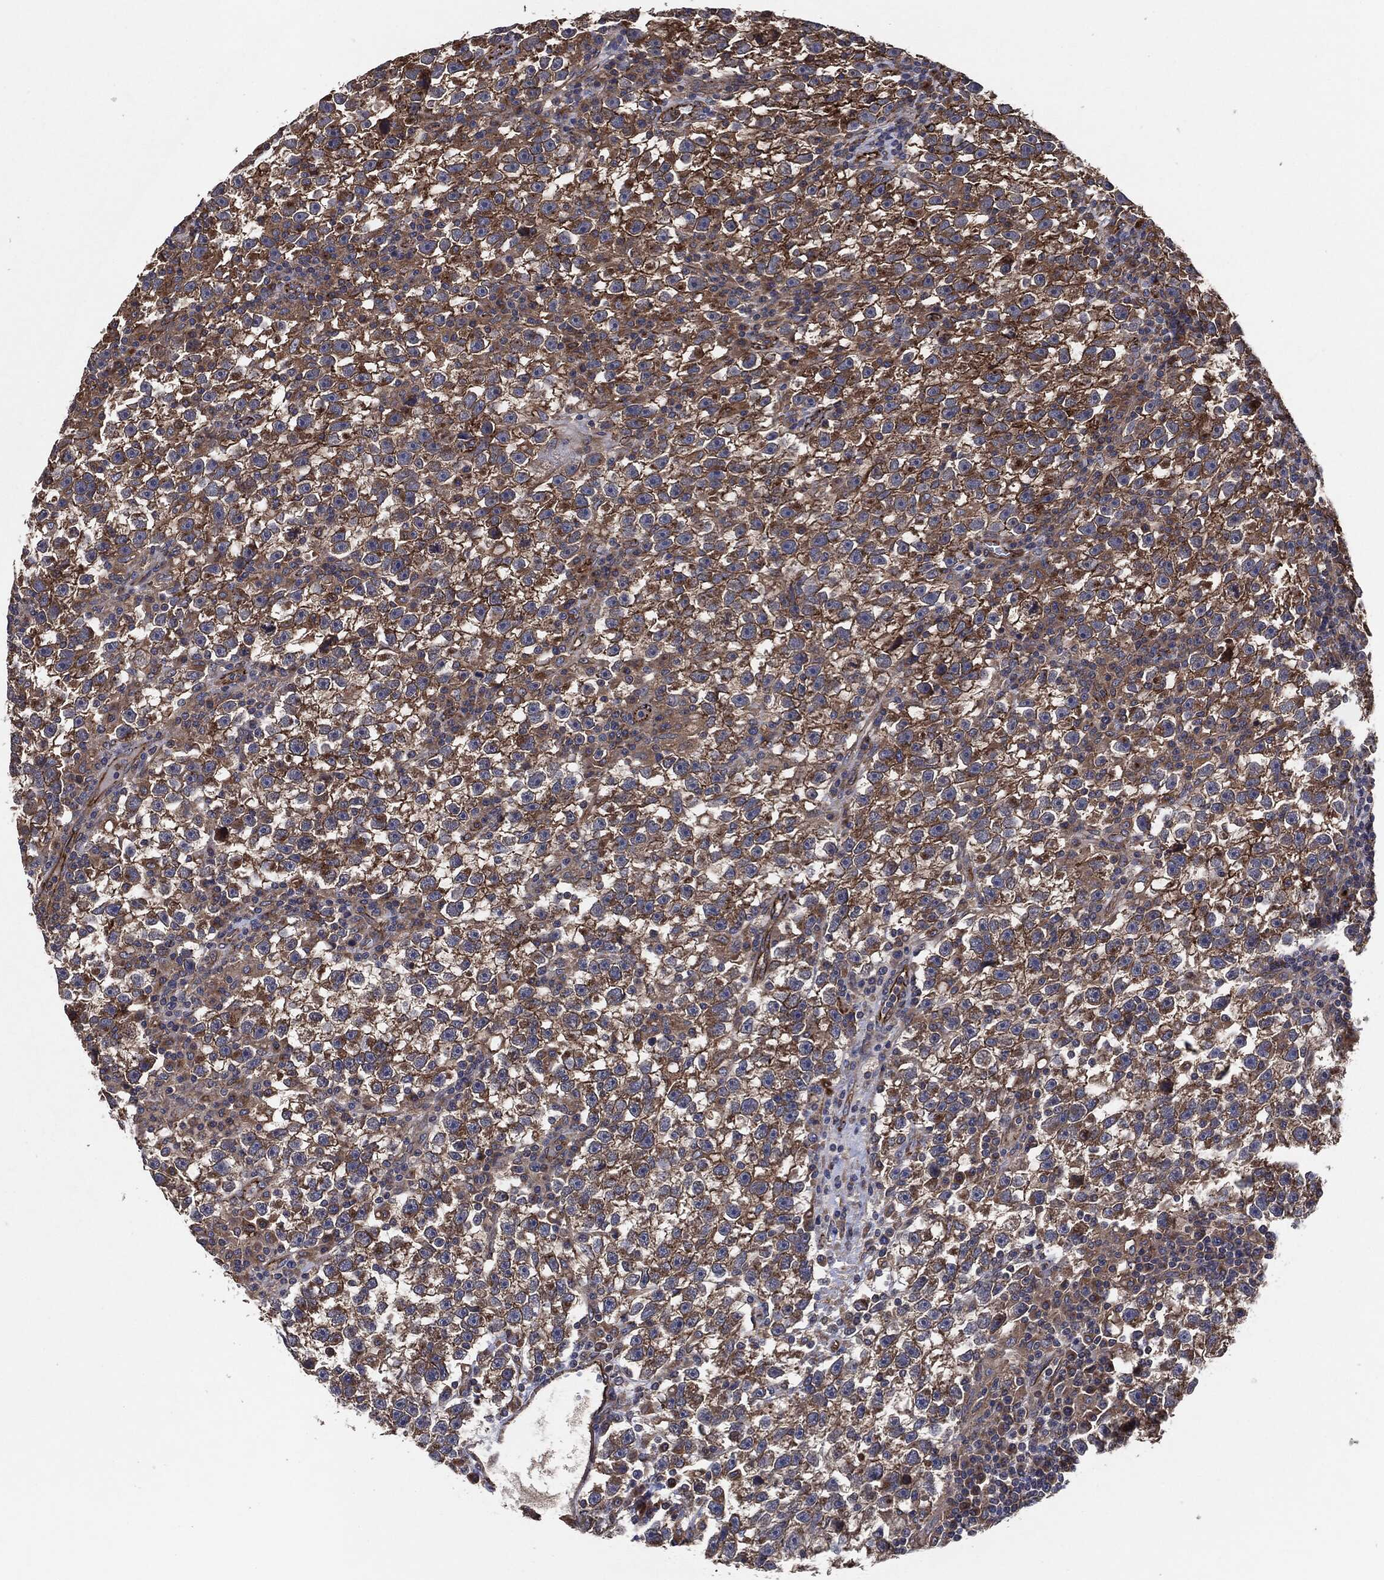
{"staining": {"intensity": "strong", "quantity": "25%-75%", "location": "cytoplasmic/membranous"}, "tissue": "testis cancer", "cell_type": "Tumor cells", "image_type": "cancer", "snomed": [{"axis": "morphology", "description": "Seminoma, NOS"}, {"axis": "topography", "description": "Testis"}], "caption": "Protein analysis of testis seminoma tissue exhibits strong cytoplasmic/membranous positivity in about 25%-75% of tumor cells.", "gene": "CTNNA1", "patient": {"sex": "male", "age": 47}}